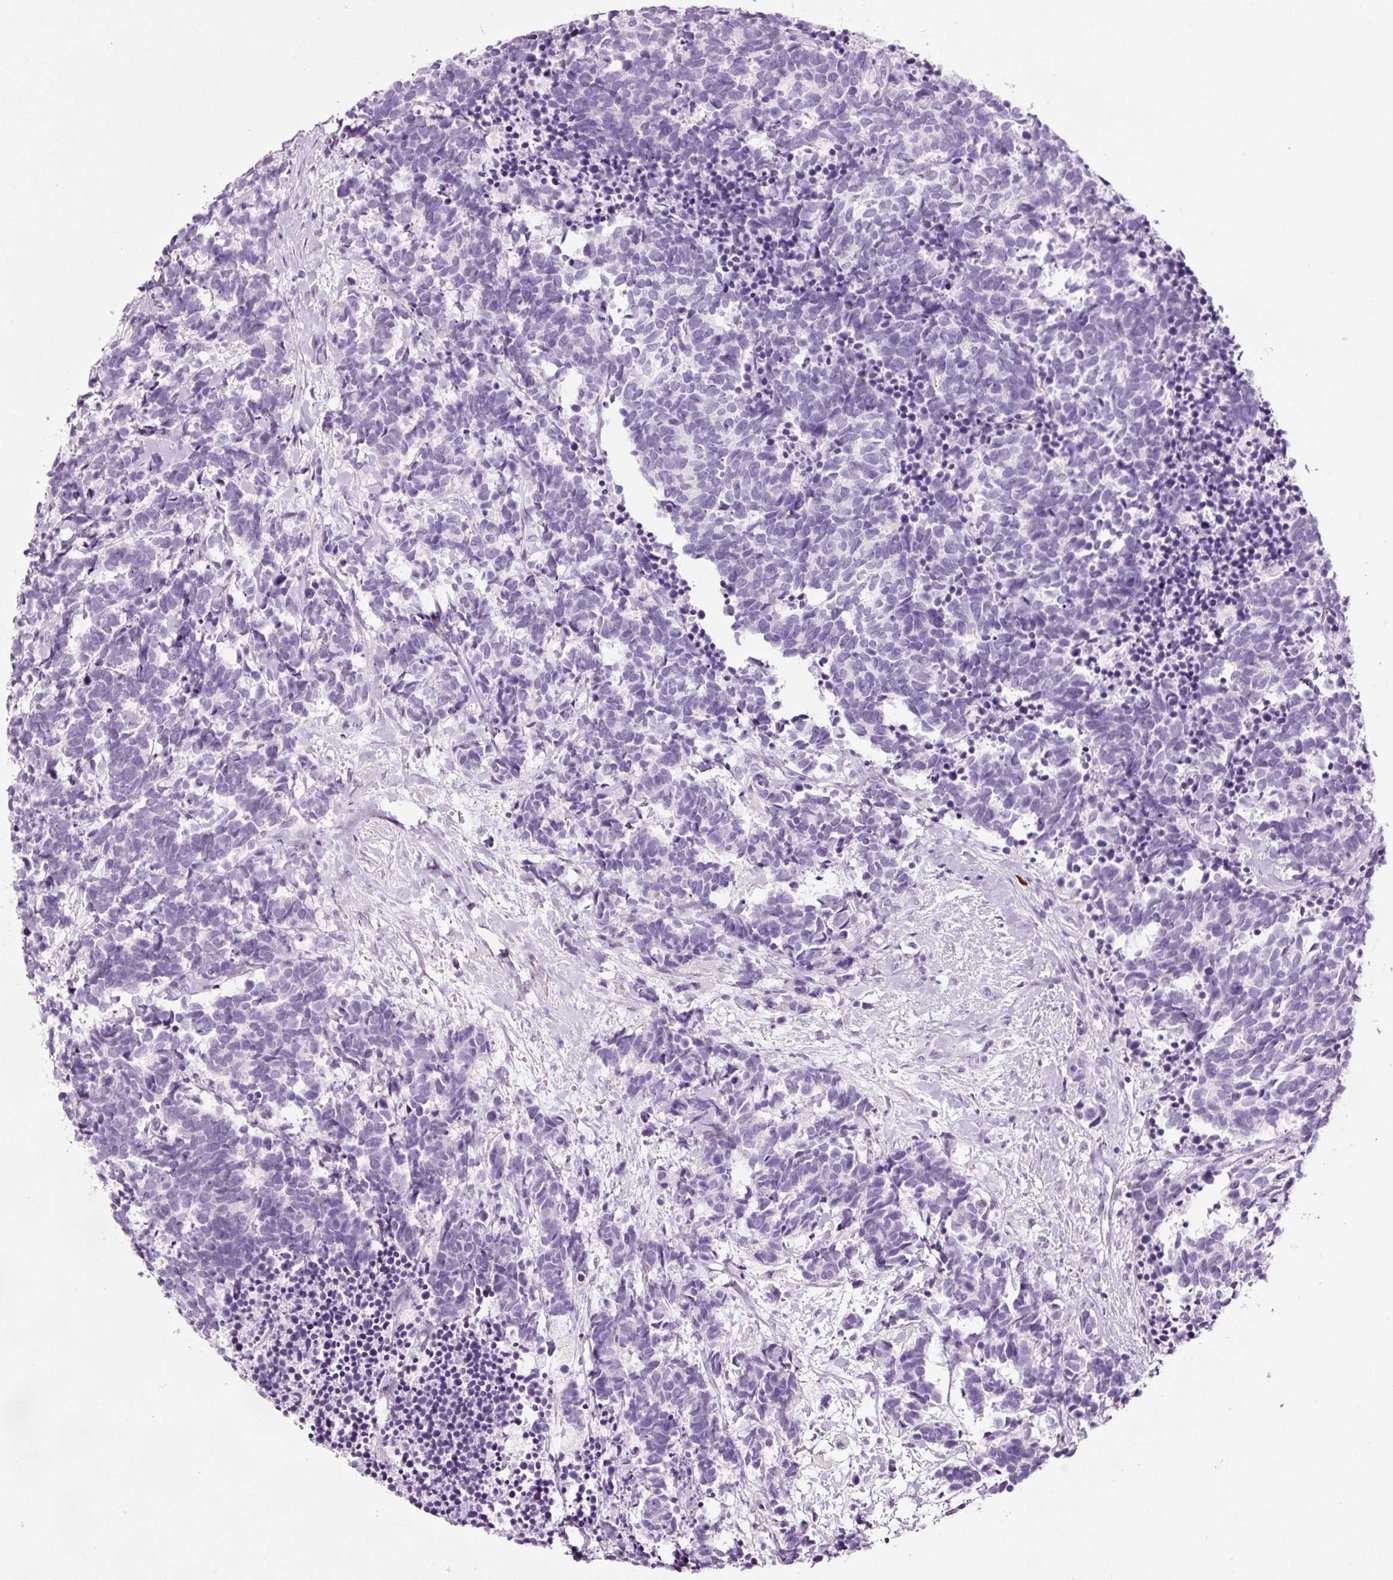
{"staining": {"intensity": "negative", "quantity": "none", "location": "none"}, "tissue": "carcinoid", "cell_type": "Tumor cells", "image_type": "cancer", "snomed": [{"axis": "morphology", "description": "Carcinoma, NOS"}, {"axis": "morphology", "description": "Carcinoid, malignant, NOS"}, {"axis": "topography", "description": "Prostate"}], "caption": "IHC photomicrograph of neoplastic tissue: human carcinoma stained with DAB (3,3'-diaminobenzidine) reveals no significant protein staining in tumor cells.", "gene": "KLF1", "patient": {"sex": "male", "age": 57}}